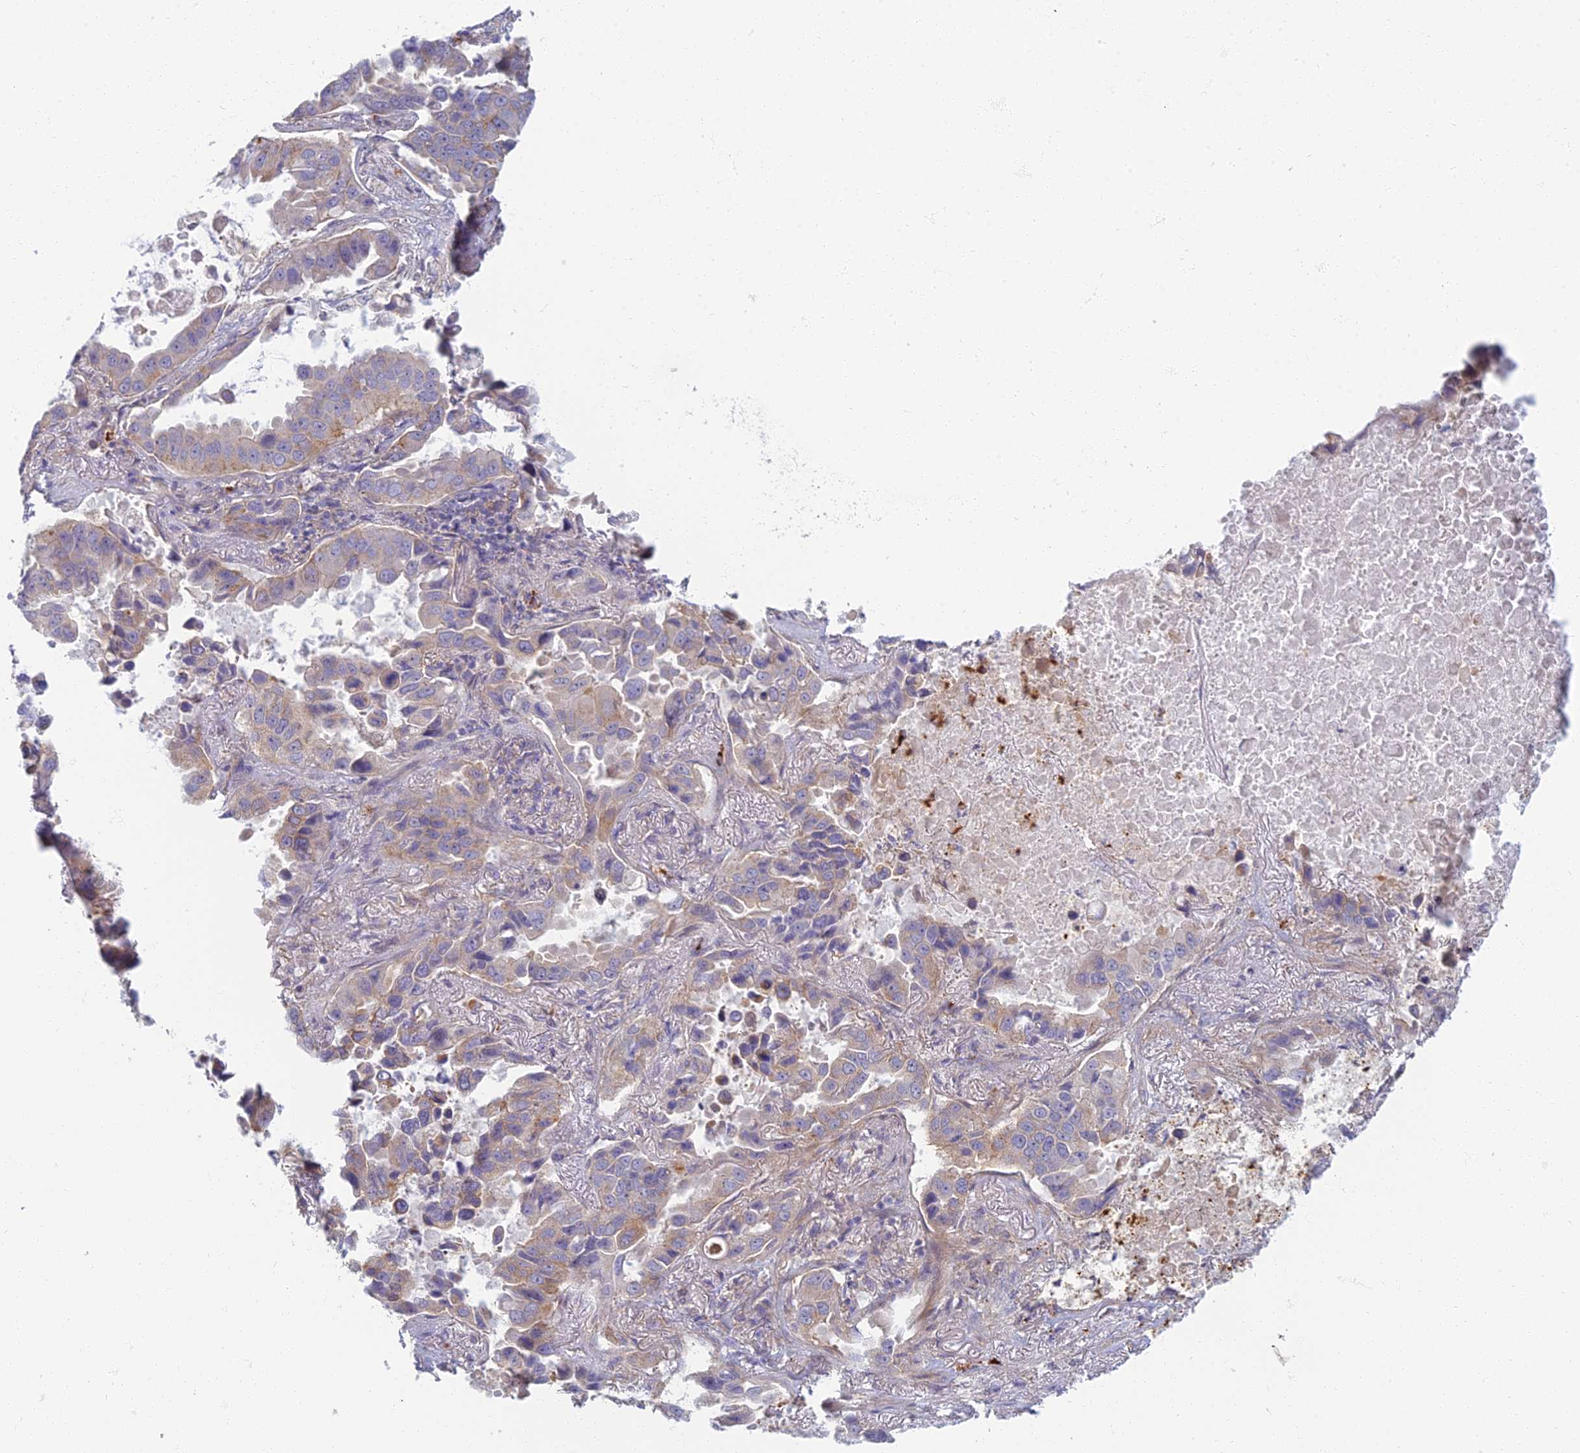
{"staining": {"intensity": "weak", "quantity": "25%-75%", "location": "cytoplasmic/membranous"}, "tissue": "lung cancer", "cell_type": "Tumor cells", "image_type": "cancer", "snomed": [{"axis": "morphology", "description": "Adenocarcinoma, NOS"}, {"axis": "topography", "description": "Lung"}], "caption": "A photomicrograph of adenocarcinoma (lung) stained for a protein exhibits weak cytoplasmic/membranous brown staining in tumor cells.", "gene": "PROX2", "patient": {"sex": "male", "age": 64}}